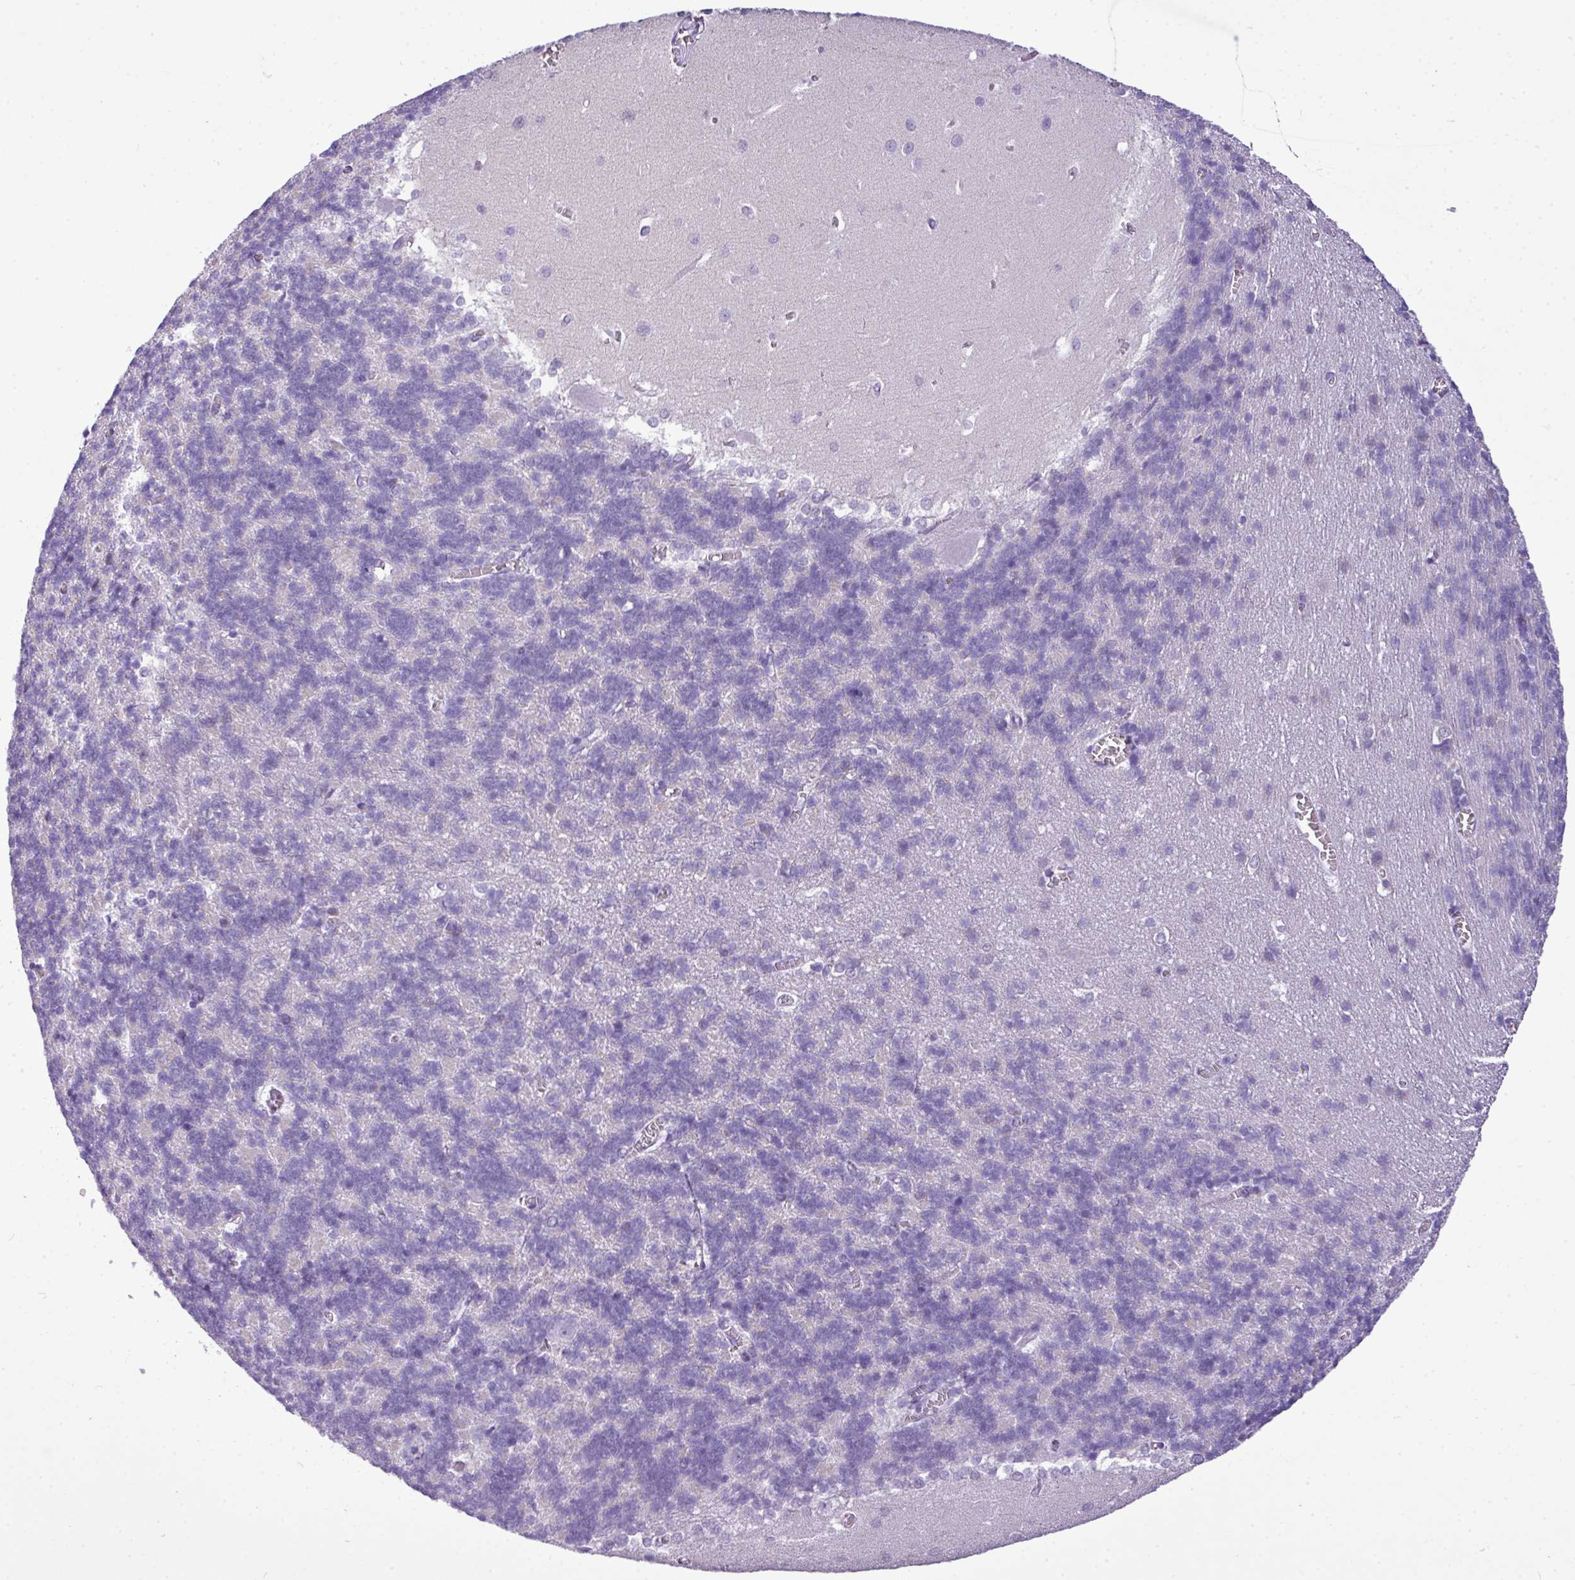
{"staining": {"intensity": "negative", "quantity": "none", "location": "none"}, "tissue": "cerebellum", "cell_type": "Cells in granular layer", "image_type": "normal", "snomed": [{"axis": "morphology", "description": "Normal tissue, NOS"}, {"axis": "topography", "description": "Cerebellum"}], "caption": "Immunohistochemical staining of benign human cerebellum shows no significant staining in cells in granular layer.", "gene": "RBMXL2", "patient": {"sex": "male", "age": 37}}